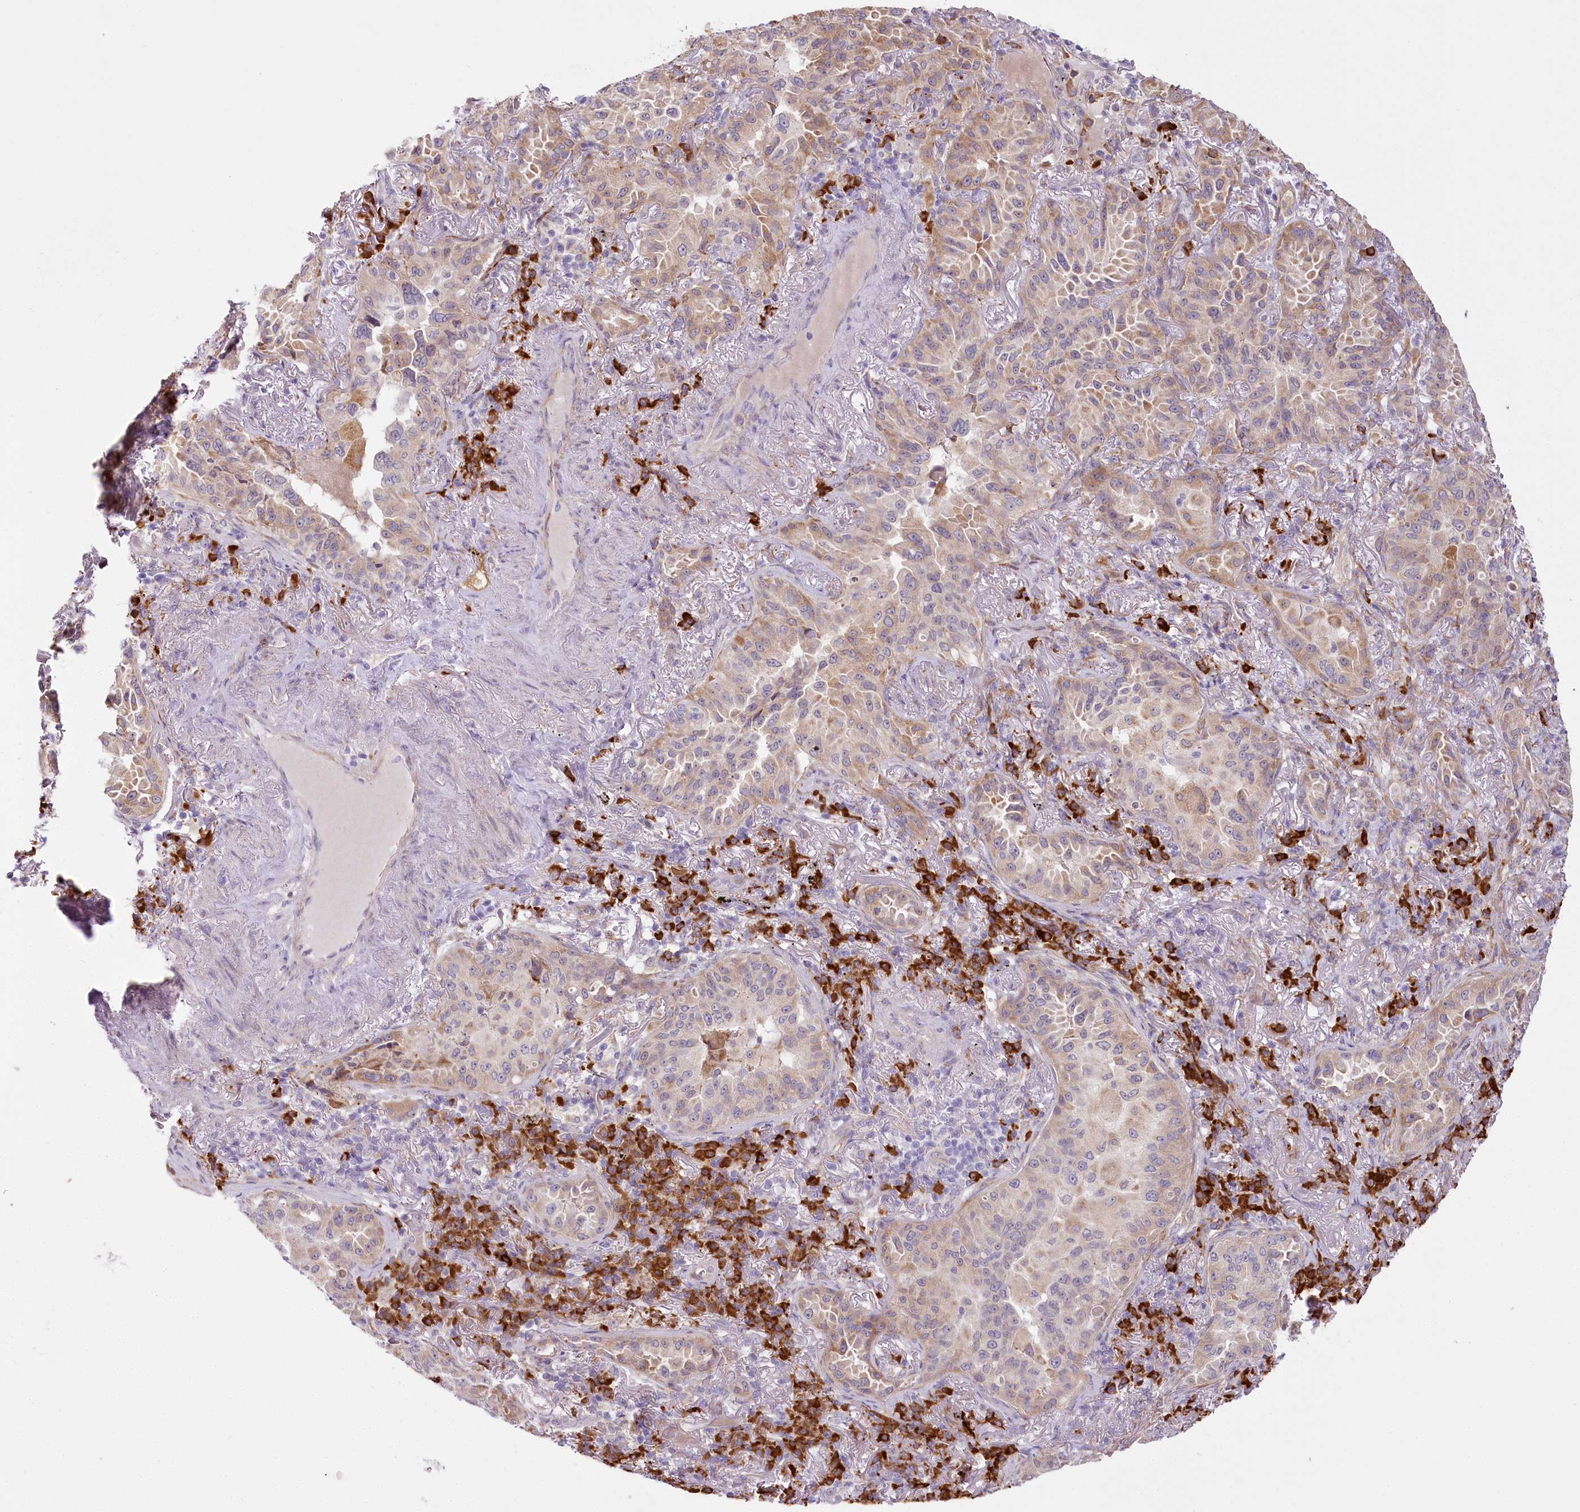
{"staining": {"intensity": "weak", "quantity": "25%-75%", "location": "cytoplasmic/membranous"}, "tissue": "lung cancer", "cell_type": "Tumor cells", "image_type": "cancer", "snomed": [{"axis": "morphology", "description": "Adenocarcinoma, NOS"}, {"axis": "topography", "description": "Lung"}], "caption": "IHC histopathology image of lung adenocarcinoma stained for a protein (brown), which reveals low levels of weak cytoplasmic/membranous positivity in about 25%-75% of tumor cells.", "gene": "NCKAP5", "patient": {"sex": "female", "age": 69}}